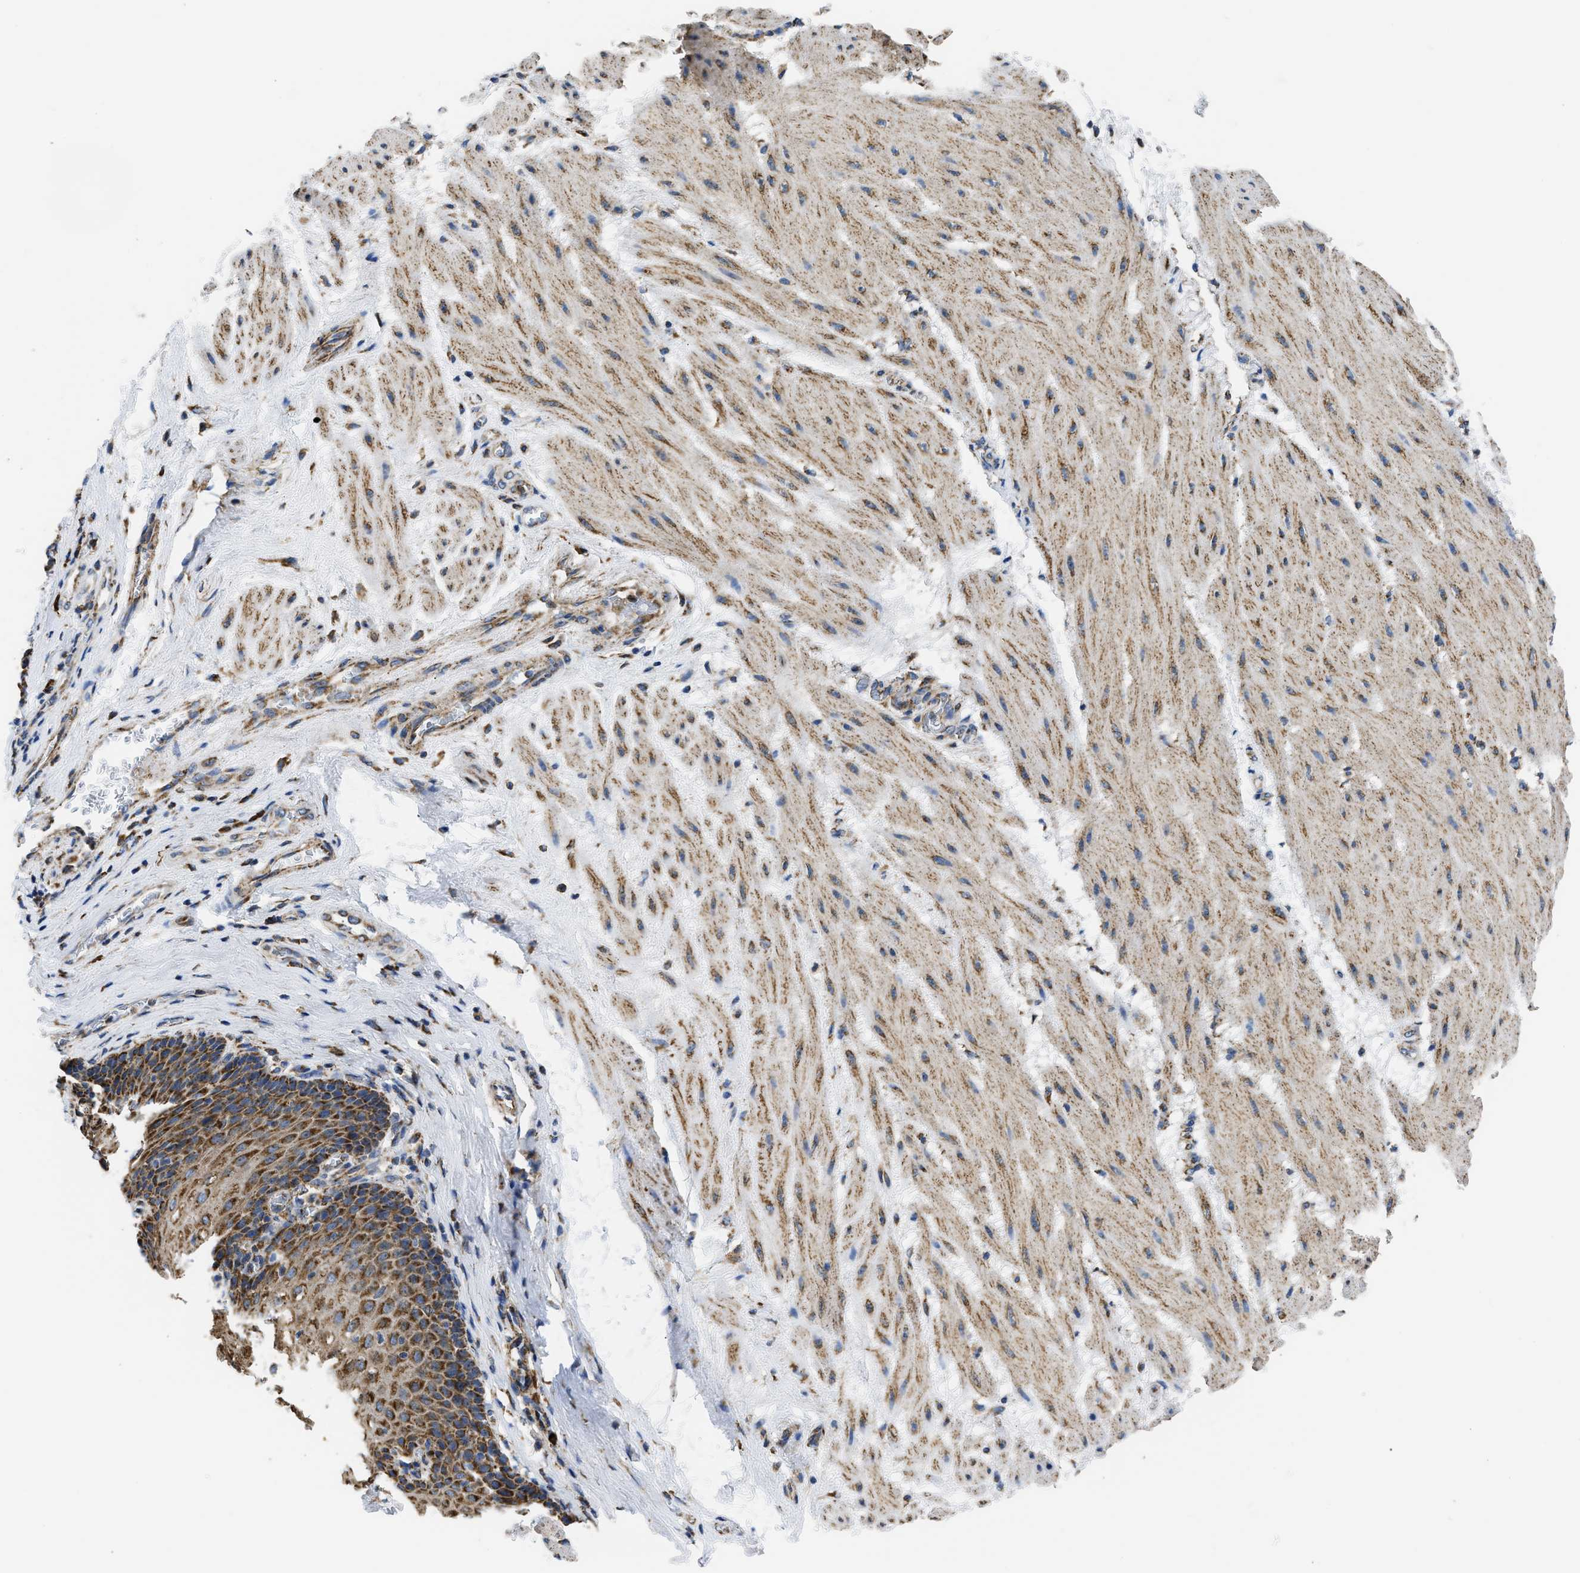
{"staining": {"intensity": "moderate", "quantity": ">75%", "location": "cytoplasmic/membranous"}, "tissue": "esophagus", "cell_type": "Squamous epithelial cells", "image_type": "normal", "snomed": [{"axis": "morphology", "description": "Normal tissue, NOS"}, {"axis": "topography", "description": "Esophagus"}], "caption": "IHC staining of normal esophagus, which reveals medium levels of moderate cytoplasmic/membranous positivity in about >75% of squamous epithelial cells indicating moderate cytoplasmic/membranous protein expression. The staining was performed using DAB (3,3'-diaminobenzidine) (brown) for protein detection and nuclei were counterstained in hematoxylin (blue).", "gene": "CYCS", "patient": {"sex": "male", "age": 48}}